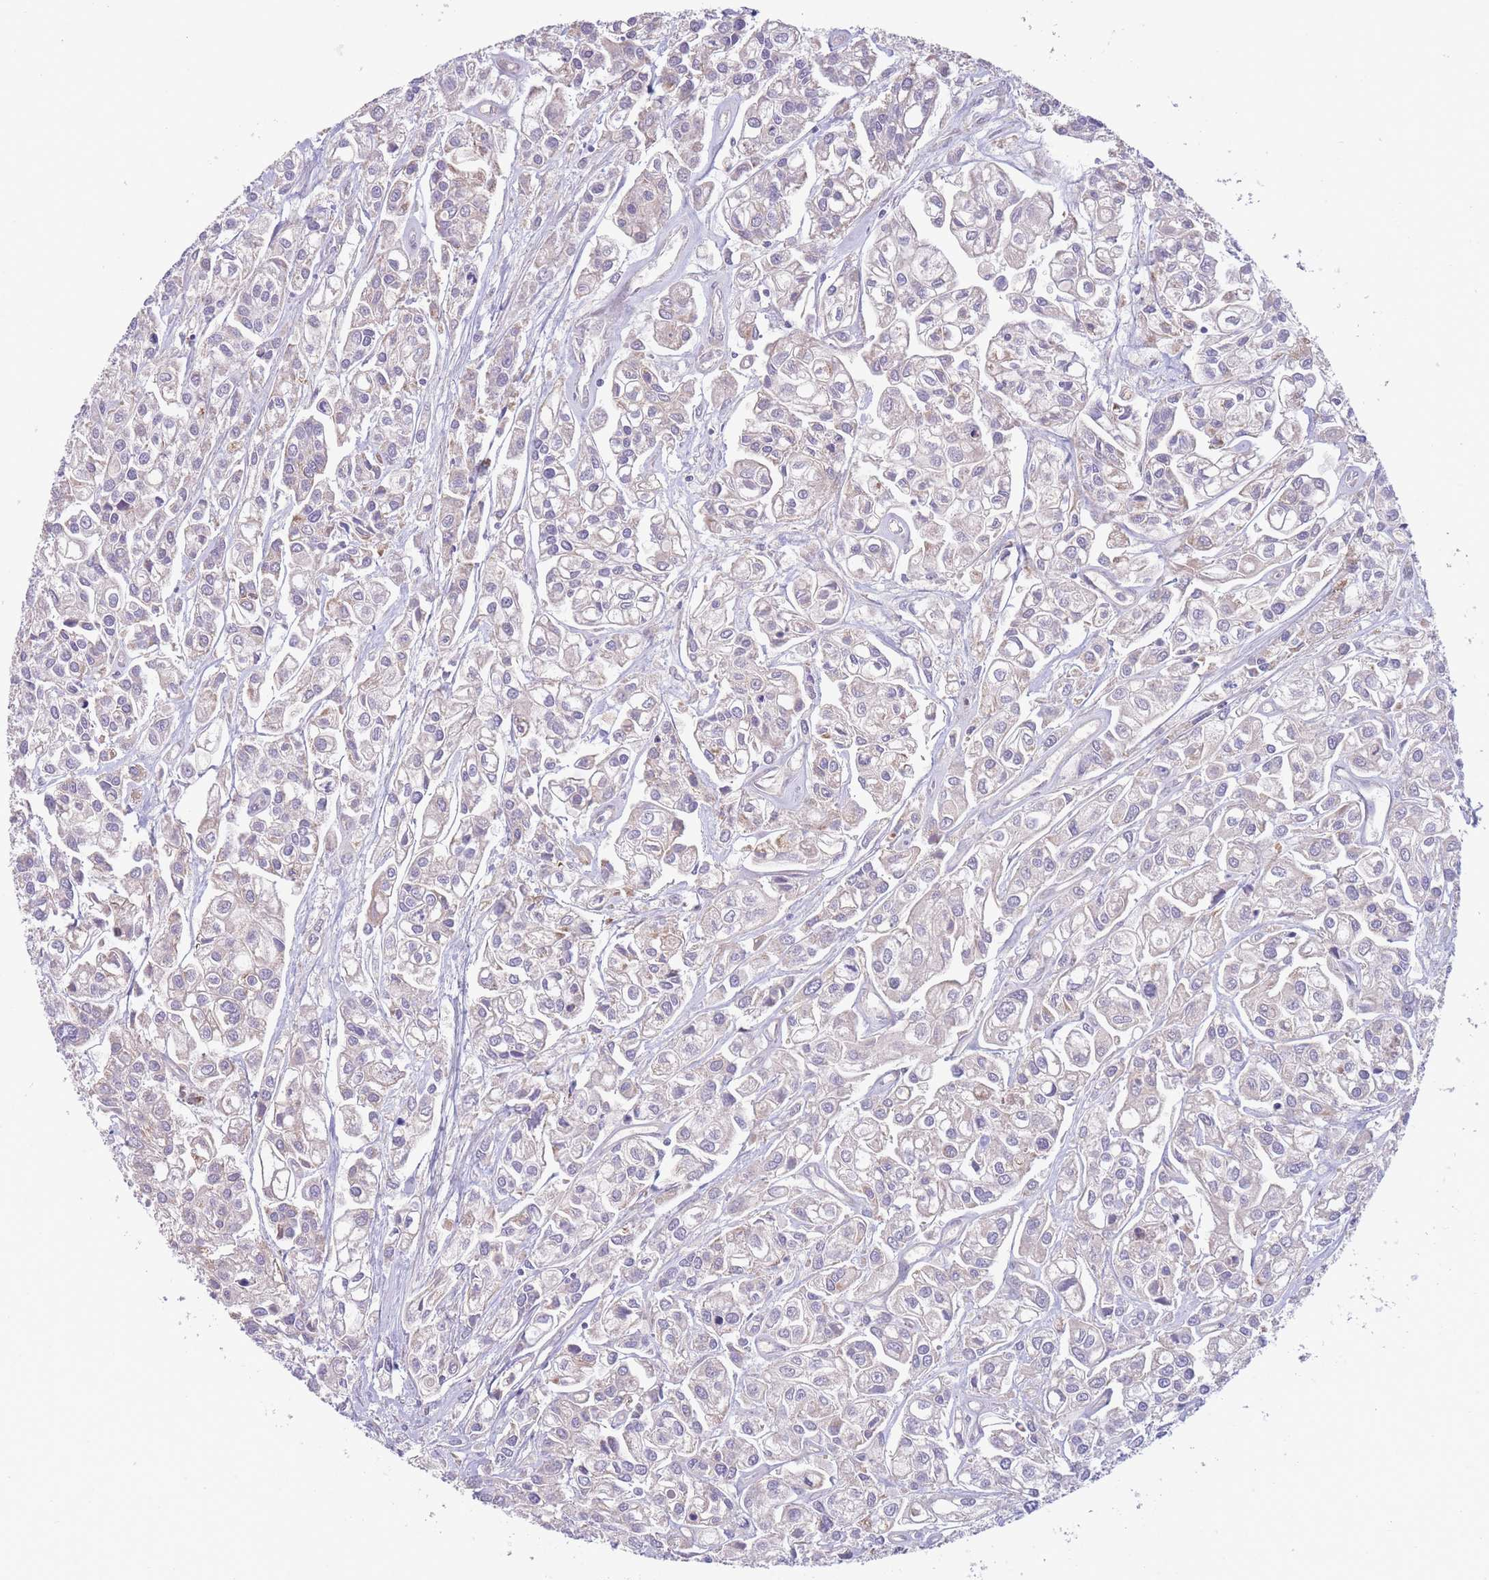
{"staining": {"intensity": "negative", "quantity": "none", "location": "none"}, "tissue": "urothelial cancer", "cell_type": "Tumor cells", "image_type": "cancer", "snomed": [{"axis": "morphology", "description": "Urothelial carcinoma, High grade"}, {"axis": "topography", "description": "Urinary bladder"}], "caption": "A high-resolution micrograph shows immunohistochemistry (IHC) staining of high-grade urothelial carcinoma, which demonstrates no significant expression in tumor cells.", "gene": "SLC25A42", "patient": {"sex": "male", "age": 67}}